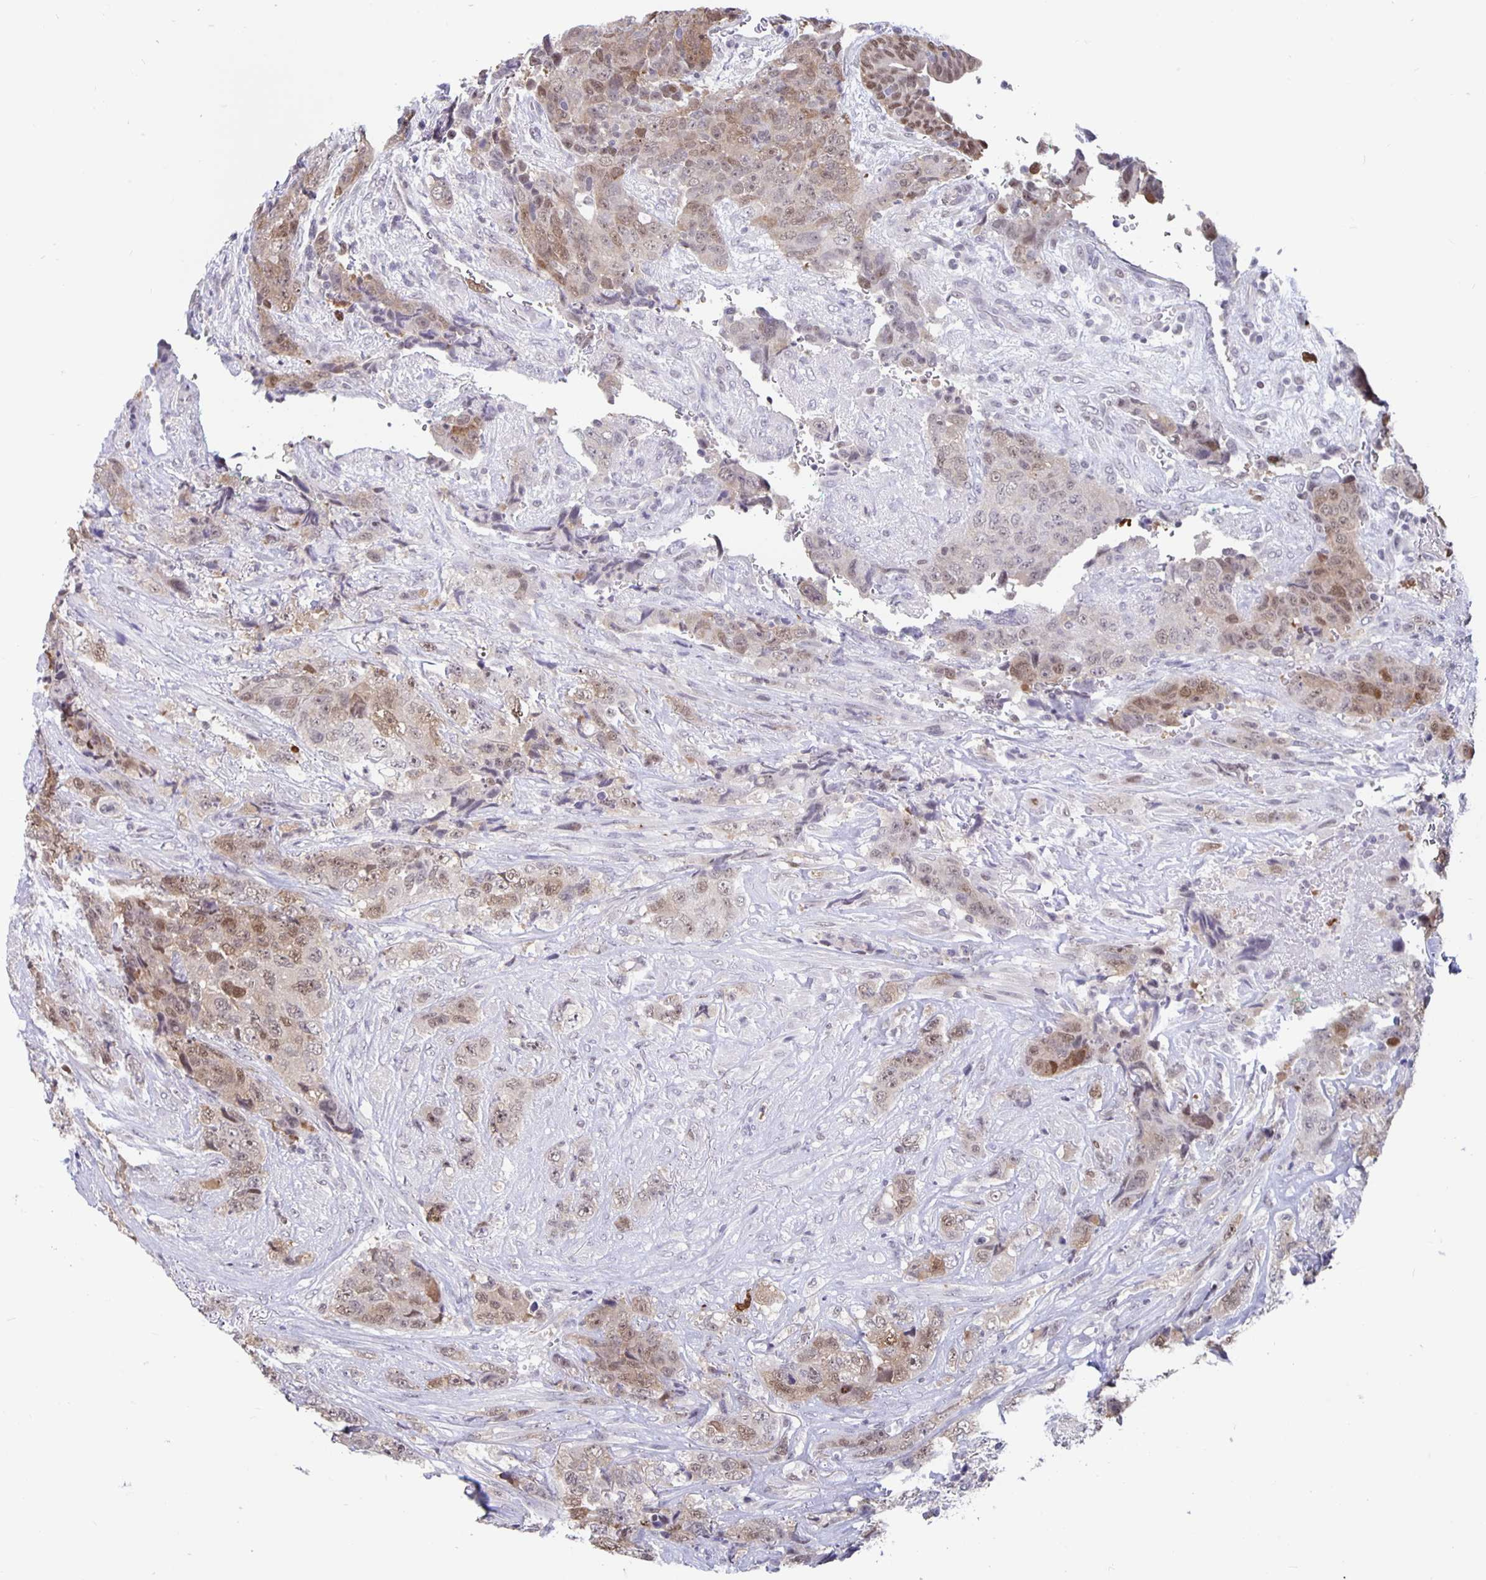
{"staining": {"intensity": "weak", "quantity": ">75%", "location": "cytoplasmic/membranous,nuclear"}, "tissue": "urothelial cancer", "cell_type": "Tumor cells", "image_type": "cancer", "snomed": [{"axis": "morphology", "description": "Urothelial carcinoma, High grade"}, {"axis": "topography", "description": "Urinary bladder"}], "caption": "Approximately >75% of tumor cells in human urothelial cancer exhibit weak cytoplasmic/membranous and nuclear protein staining as visualized by brown immunohistochemical staining.", "gene": "ZNF691", "patient": {"sex": "female", "age": 78}}